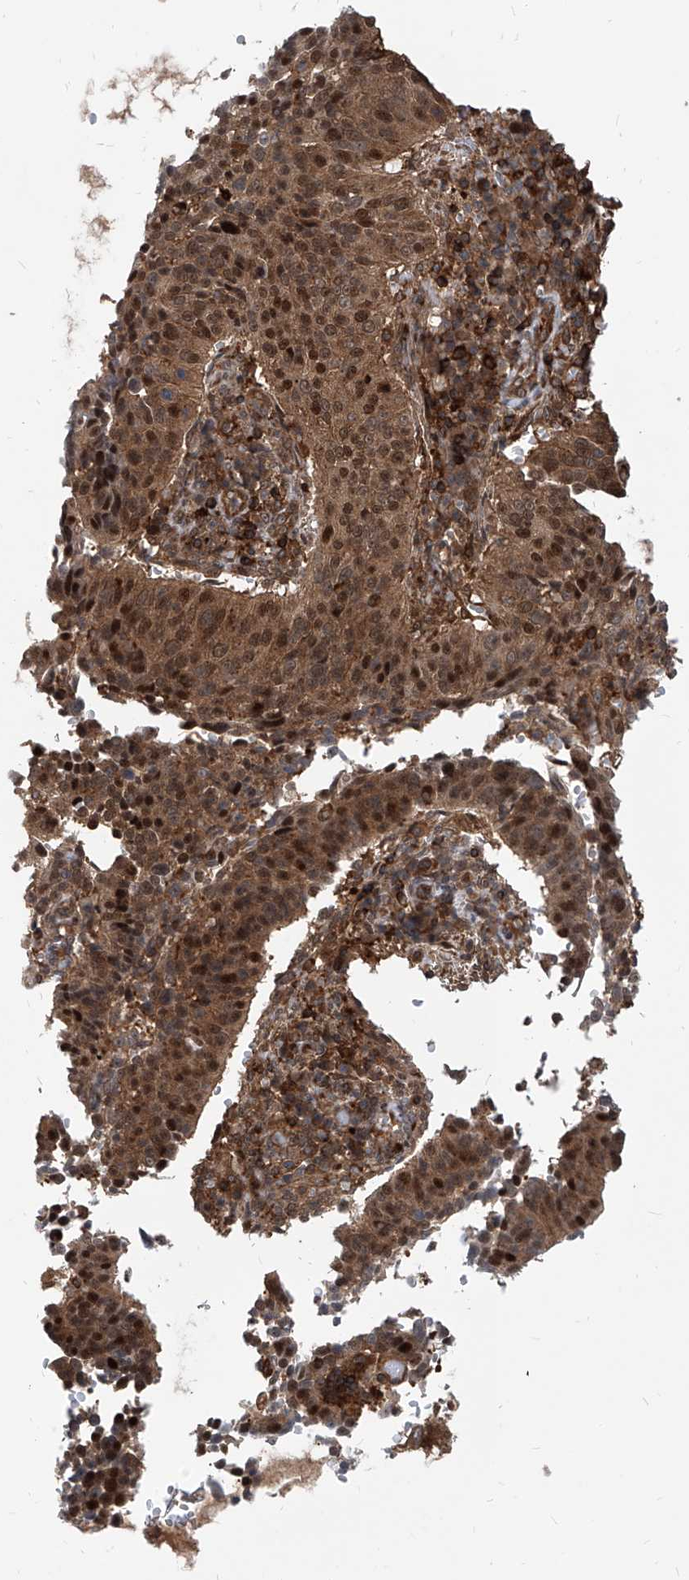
{"staining": {"intensity": "moderate", "quantity": ">75%", "location": "cytoplasmic/membranous,nuclear"}, "tissue": "cervical cancer", "cell_type": "Tumor cells", "image_type": "cancer", "snomed": [{"axis": "morphology", "description": "Normal tissue, NOS"}, {"axis": "morphology", "description": "Squamous cell carcinoma, NOS"}, {"axis": "topography", "description": "Cervix"}], "caption": "Protein expression analysis of human cervical squamous cell carcinoma reveals moderate cytoplasmic/membranous and nuclear positivity in approximately >75% of tumor cells.", "gene": "MAGED2", "patient": {"sex": "female", "age": 39}}